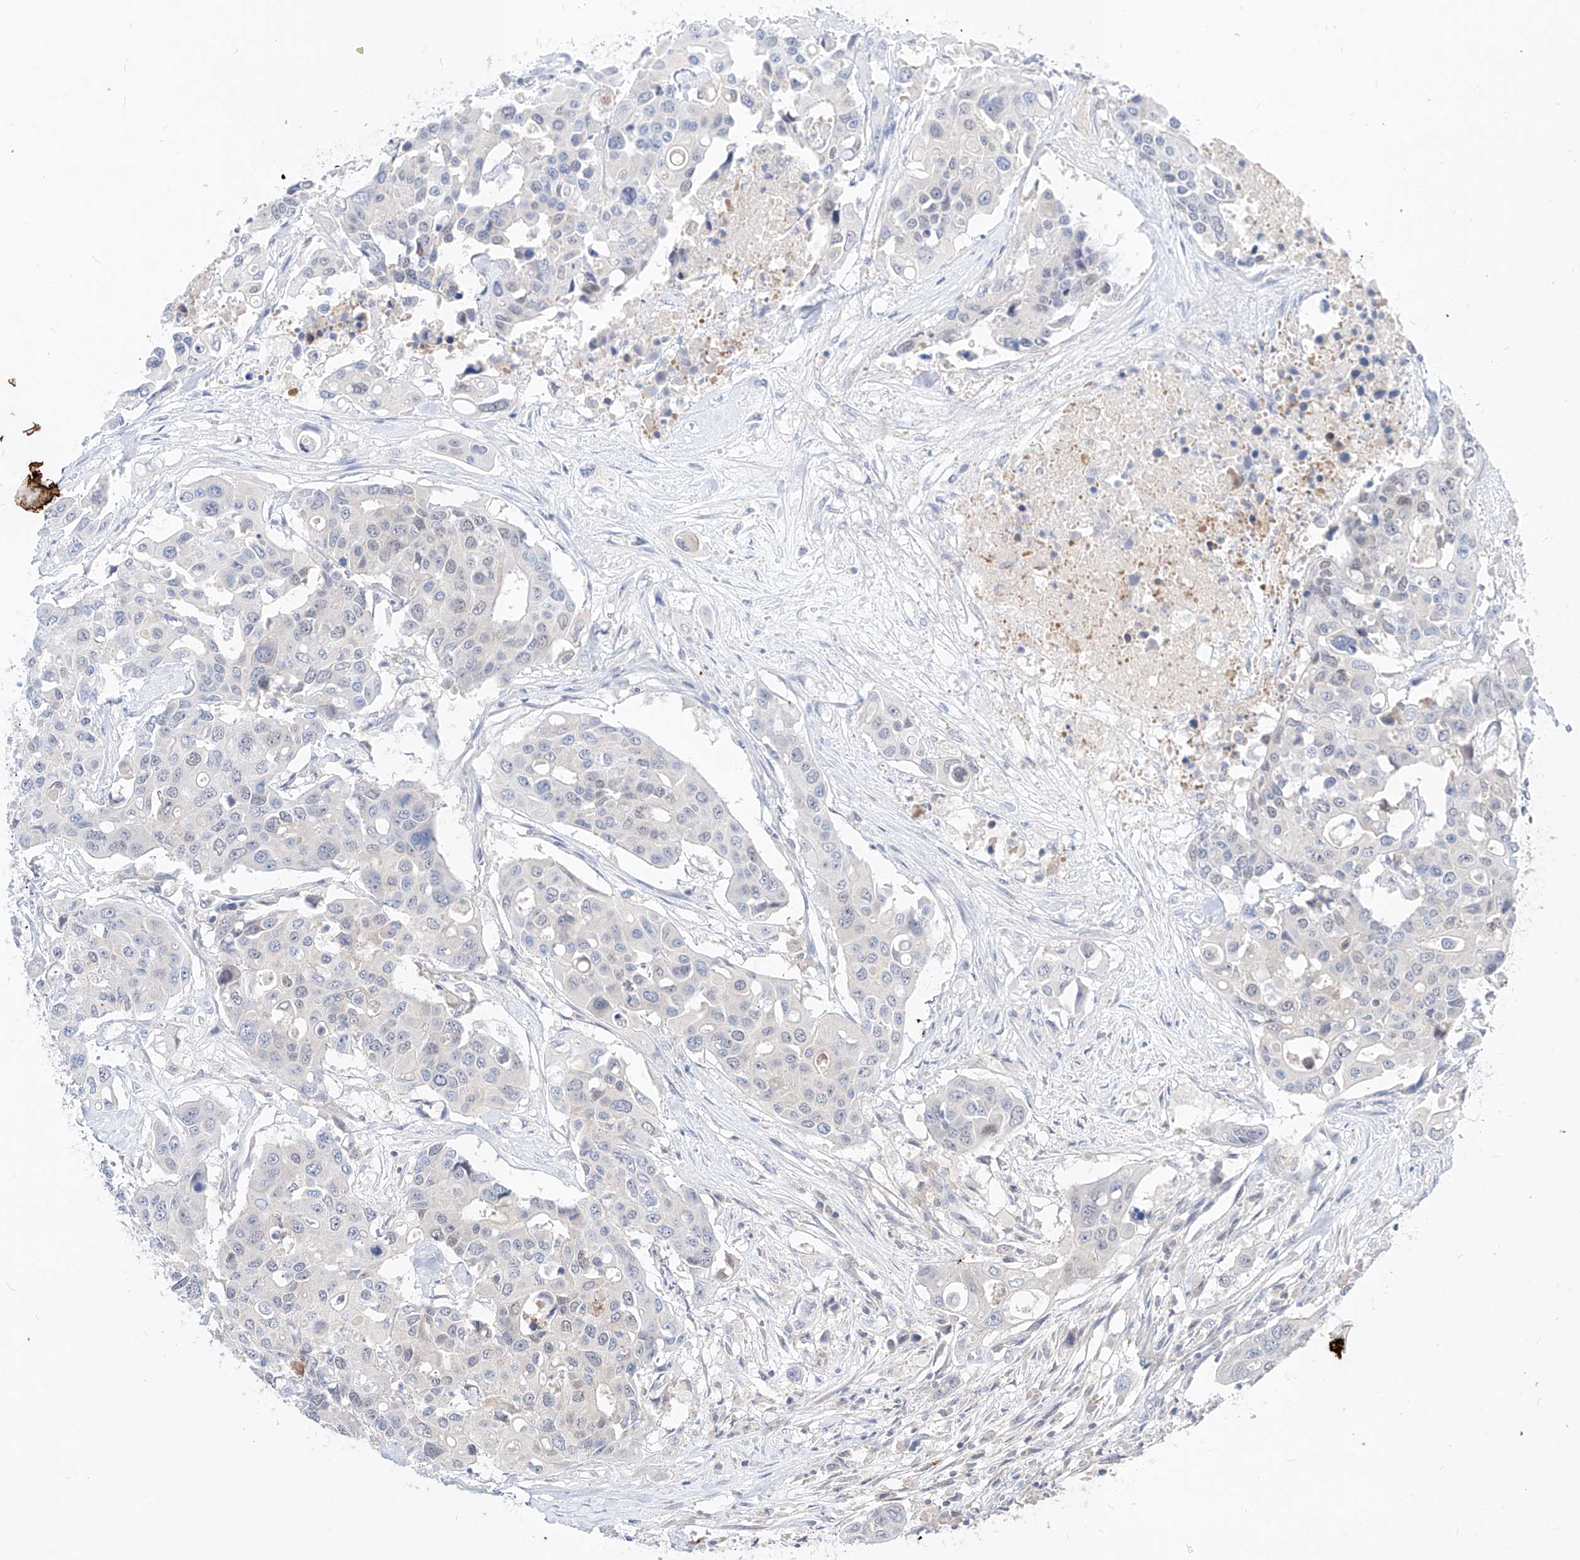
{"staining": {"intensity": "negative", "quantity": "none", "location": "none"}, "tissue": "colorectal cancer", "cell_type": "Tumor cells", "image_type": "cancer", "snomed": [{"axis": "morphology", "description": "Adenocarcinoma, NOS"}, {"axis": "topography", "description": "Colon"}], "caption": "This is an IHC histopathology image of human colorectal adenocarcinoma. There is no expression in tumor cells.", "gene": "TSNAX", "patient": {"sex": "male", "age": 77}}